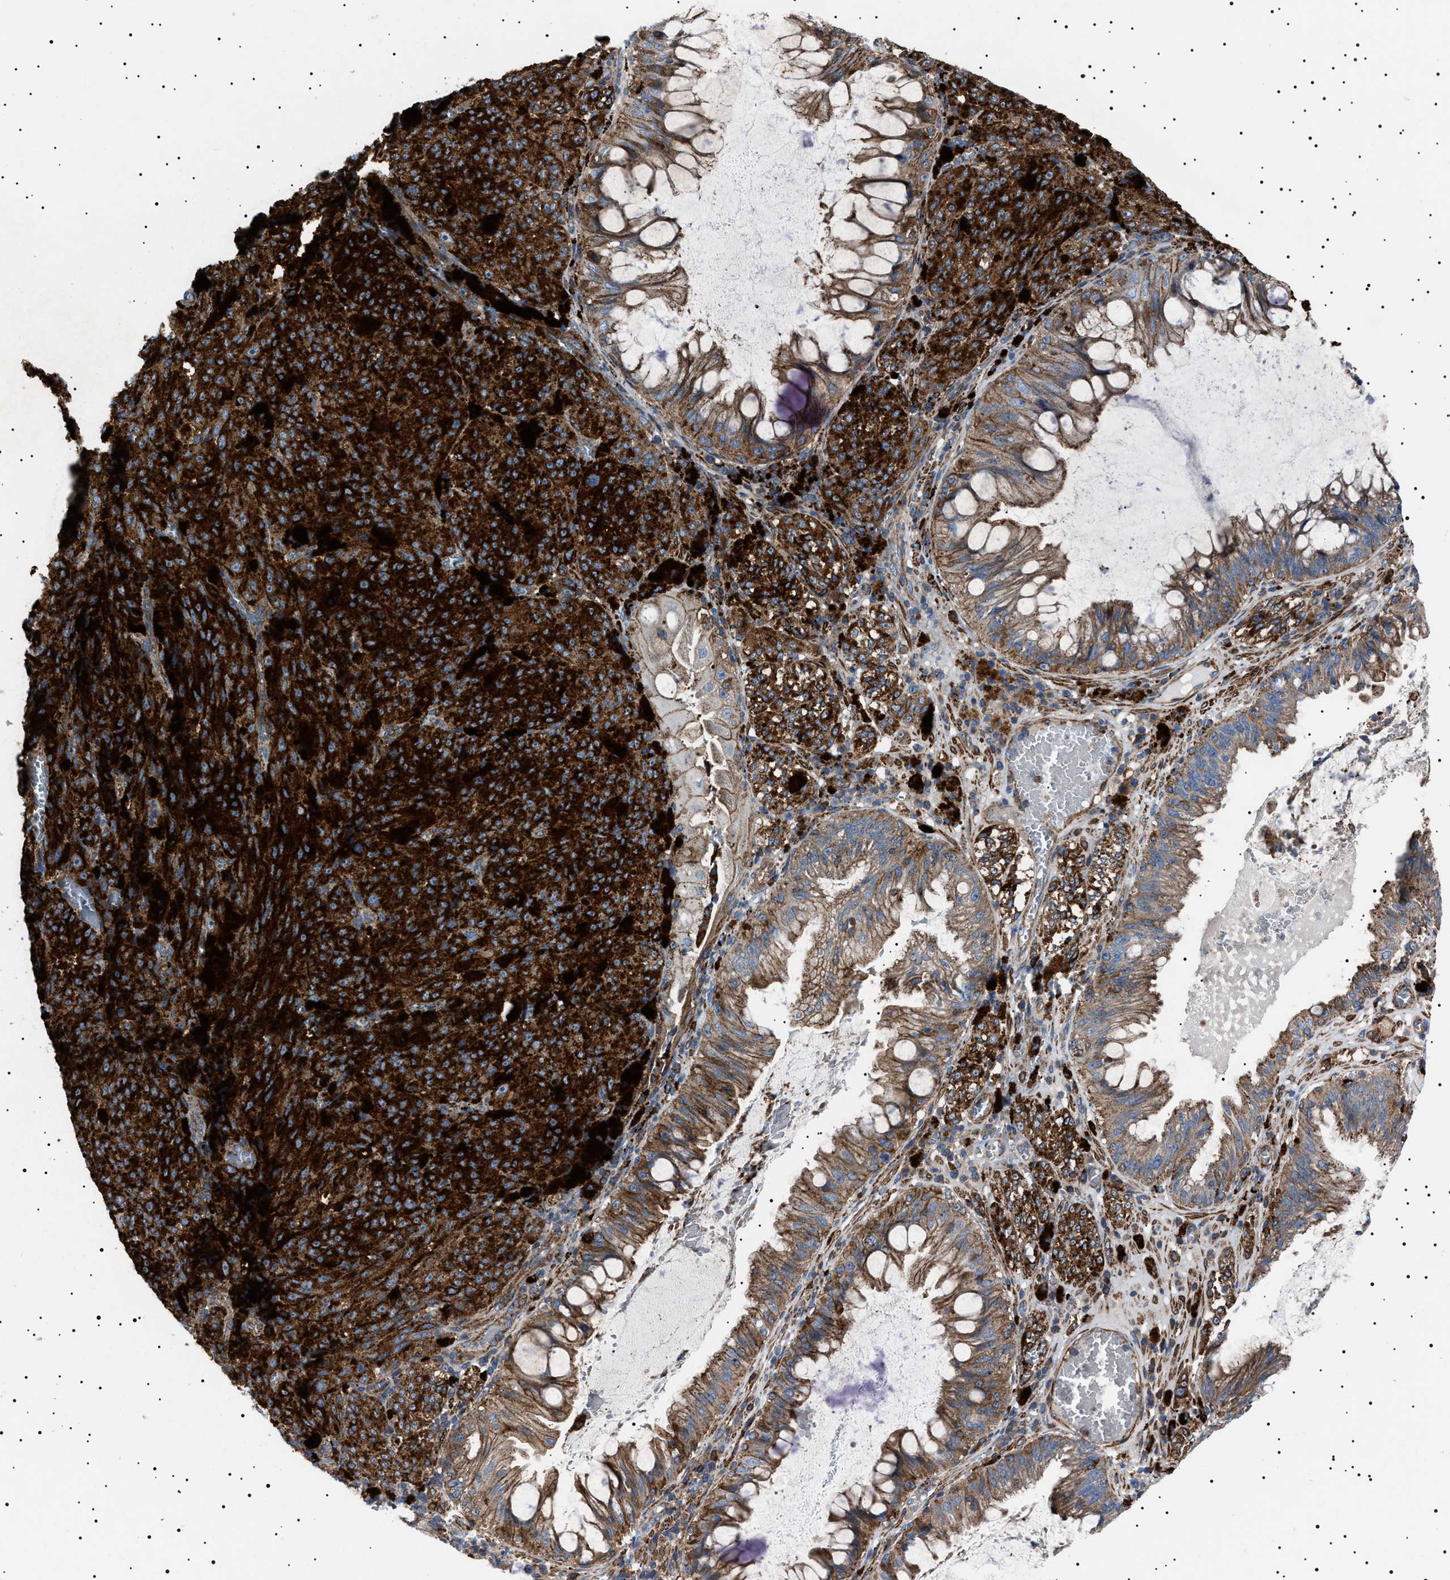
{"staining": {"intensity": "moderate", "quantity": ">75%", "location": "cytoplasmic/membranous"}, "tissue": "melanoma", "cell_type": "Tumor cells", "image_type": "cancer", "snomed": [{"axis": "morphology", "description": "Malignant melanoma, NOS"}, {"axis": "topography", "description": "Rectum"}], "caption": "Tumor cells exhibit medium levels of moderate cytoplasmic/membranous positivity in approximately >75% of cells in melanoma. The protein of interest is stained brown, and the nuclei are stained in blue (DAB IHC with brightfield microscopy, high magnification).", "gene": "NEU1", "patient": {"sex": "female", "age": 81}}